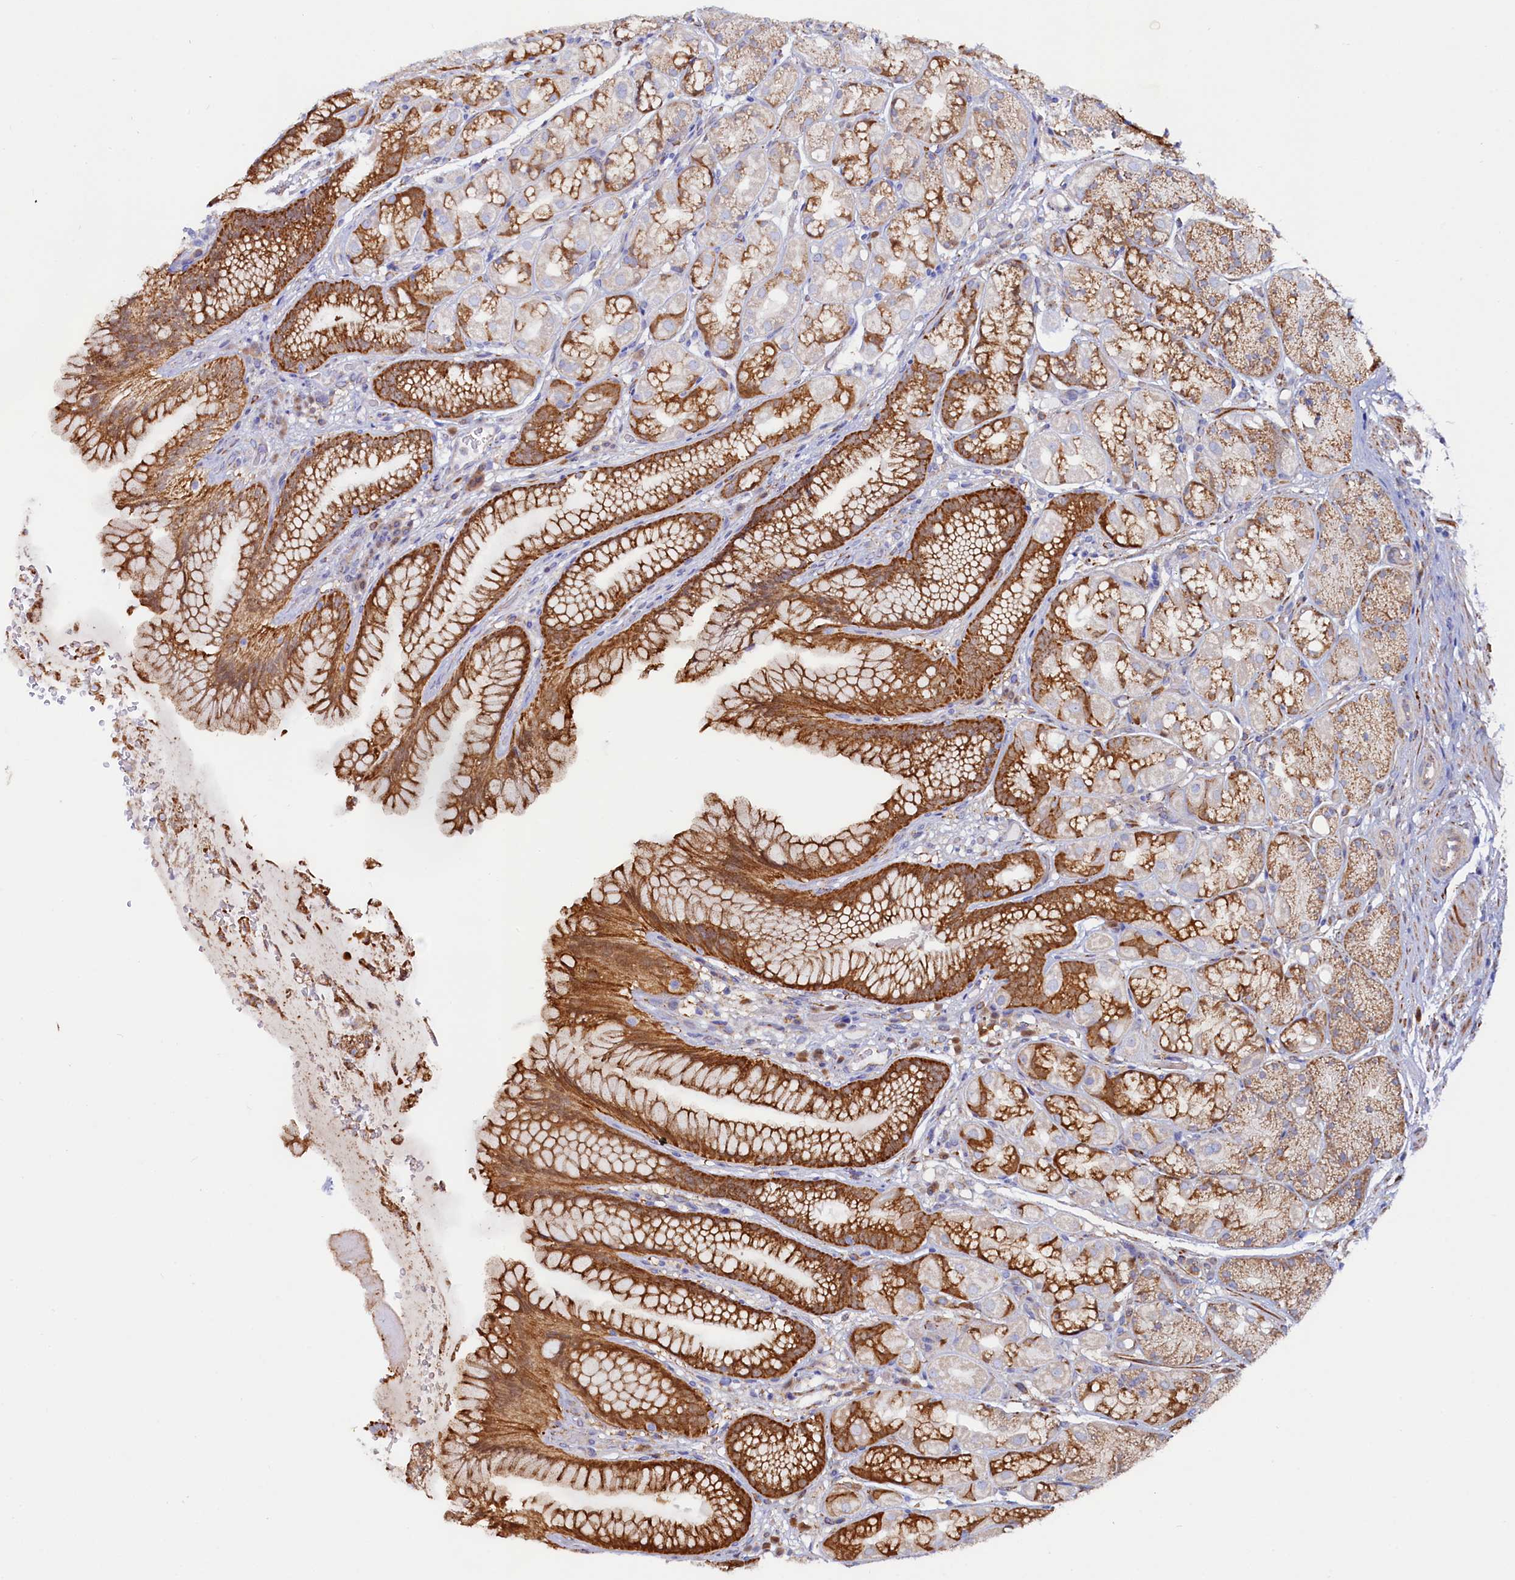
{"staining": {"intensity": "strong", "quantity": "25%-75%", "location": "cytoplasmic/membranous"}, "tissue": "stomach", "cell_type": "Glandular cells", "image_type": "normal", "snomed": [{"axis": "morphology", "description": "Normal tissue, NOS"}, {"axis": "topography", "description": "Stomach"}], "caption": "Strong cytoplasmic/membranous expression is seen in about 25%-75% of glandular cells in benign stomach.", "gene": "ASTE1", "patient": {"sex": "male", "age": 63}}